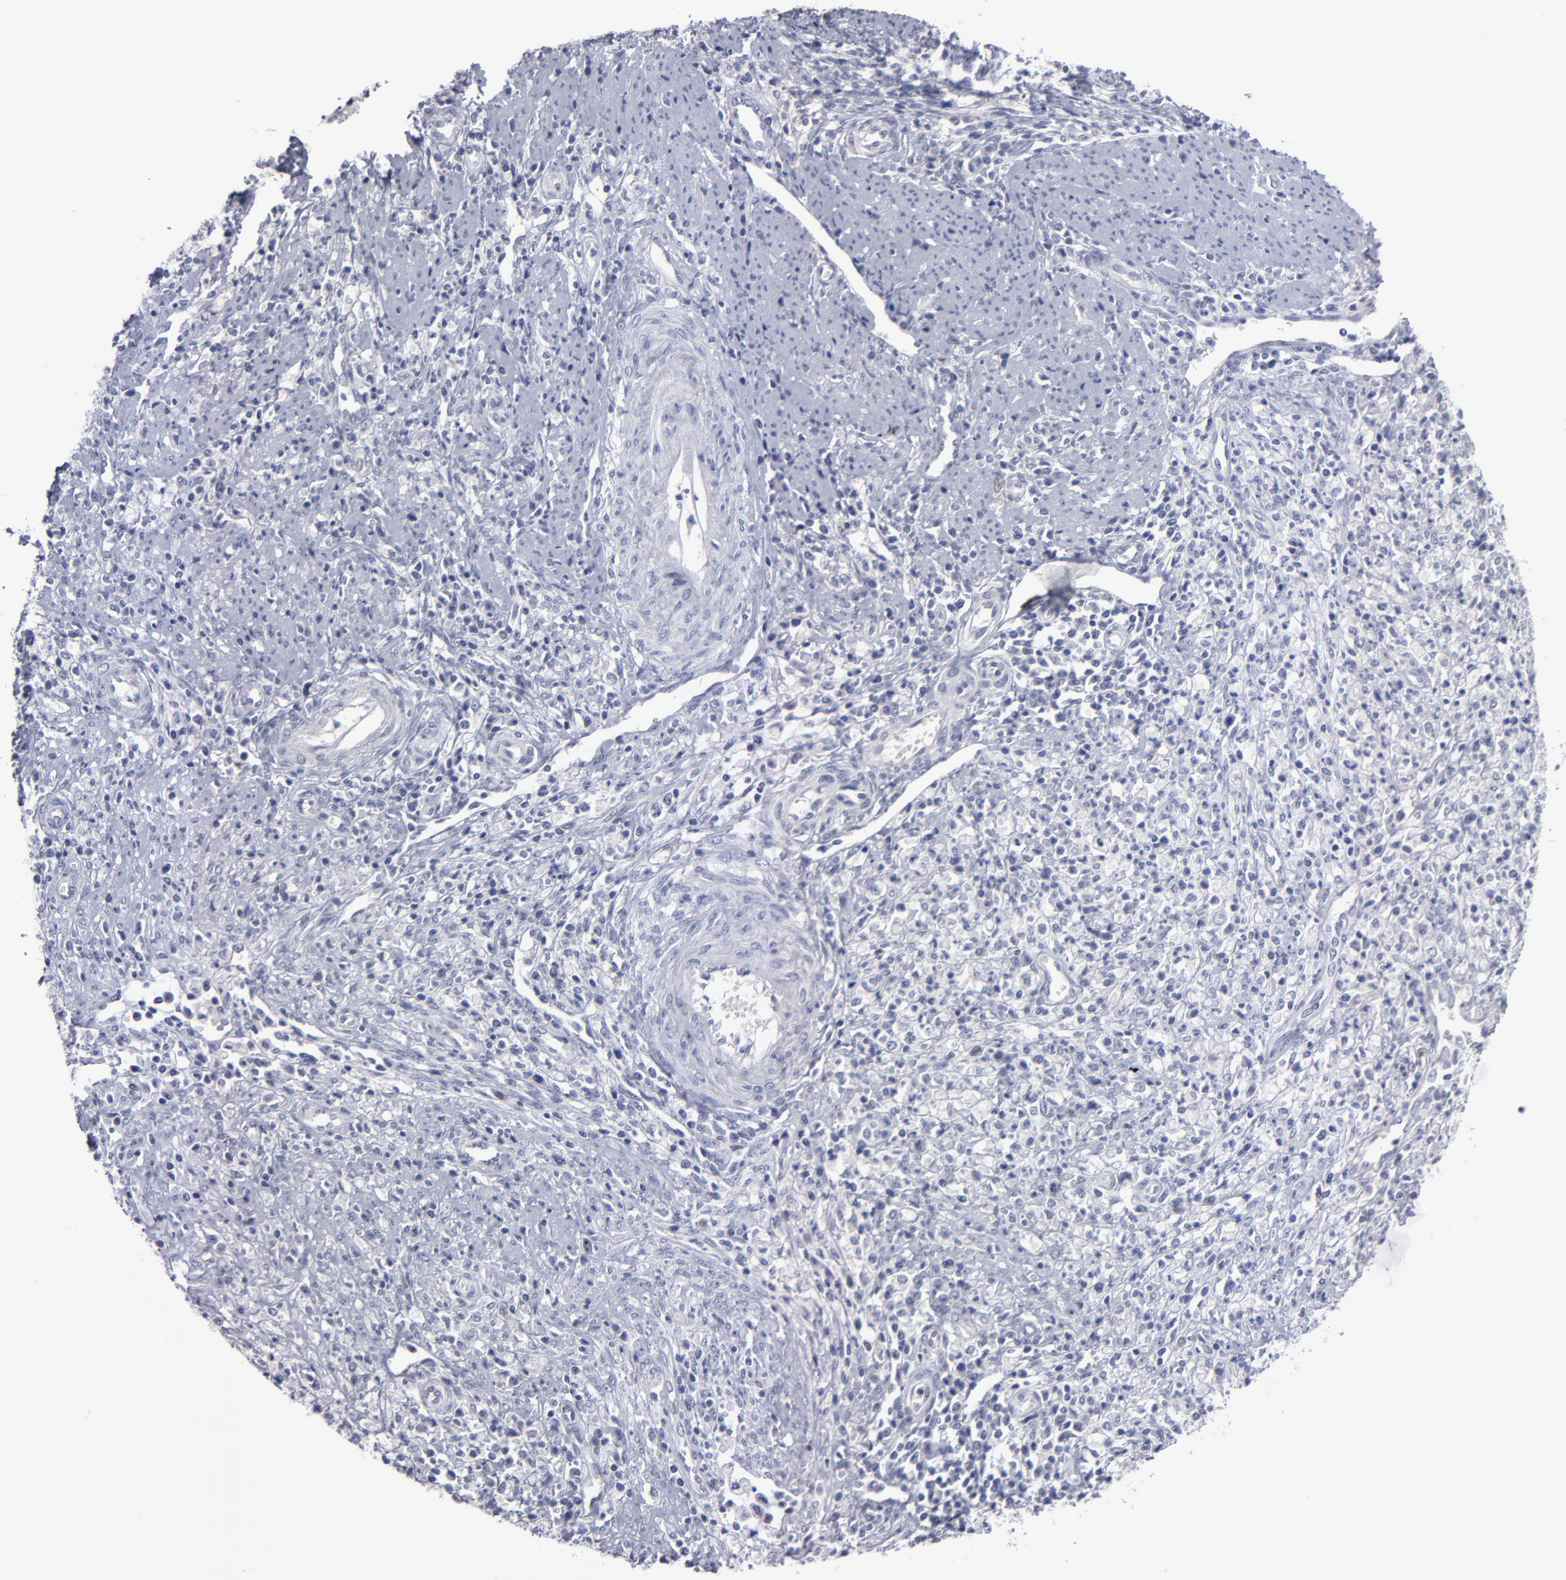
{"staining": {"intensity": "negative", "quantity": "none", "location": "none"}, "tissue": "cervical cancer", "cell_type": "Tumor cells", "image_type": "cancer", "snomed": [{"axis": "morphology", "description": "Adenocarcinoma, NOS"}, {"axis": "topography", "description": "Cervix"}], "caption": "Tumor cells are negative for protein expression in human cervical cancer (adenocarcinoma). Nuclei are stained in blue.", "gene": "TEX11", "patient": {"sex": "female", "age": 36}}